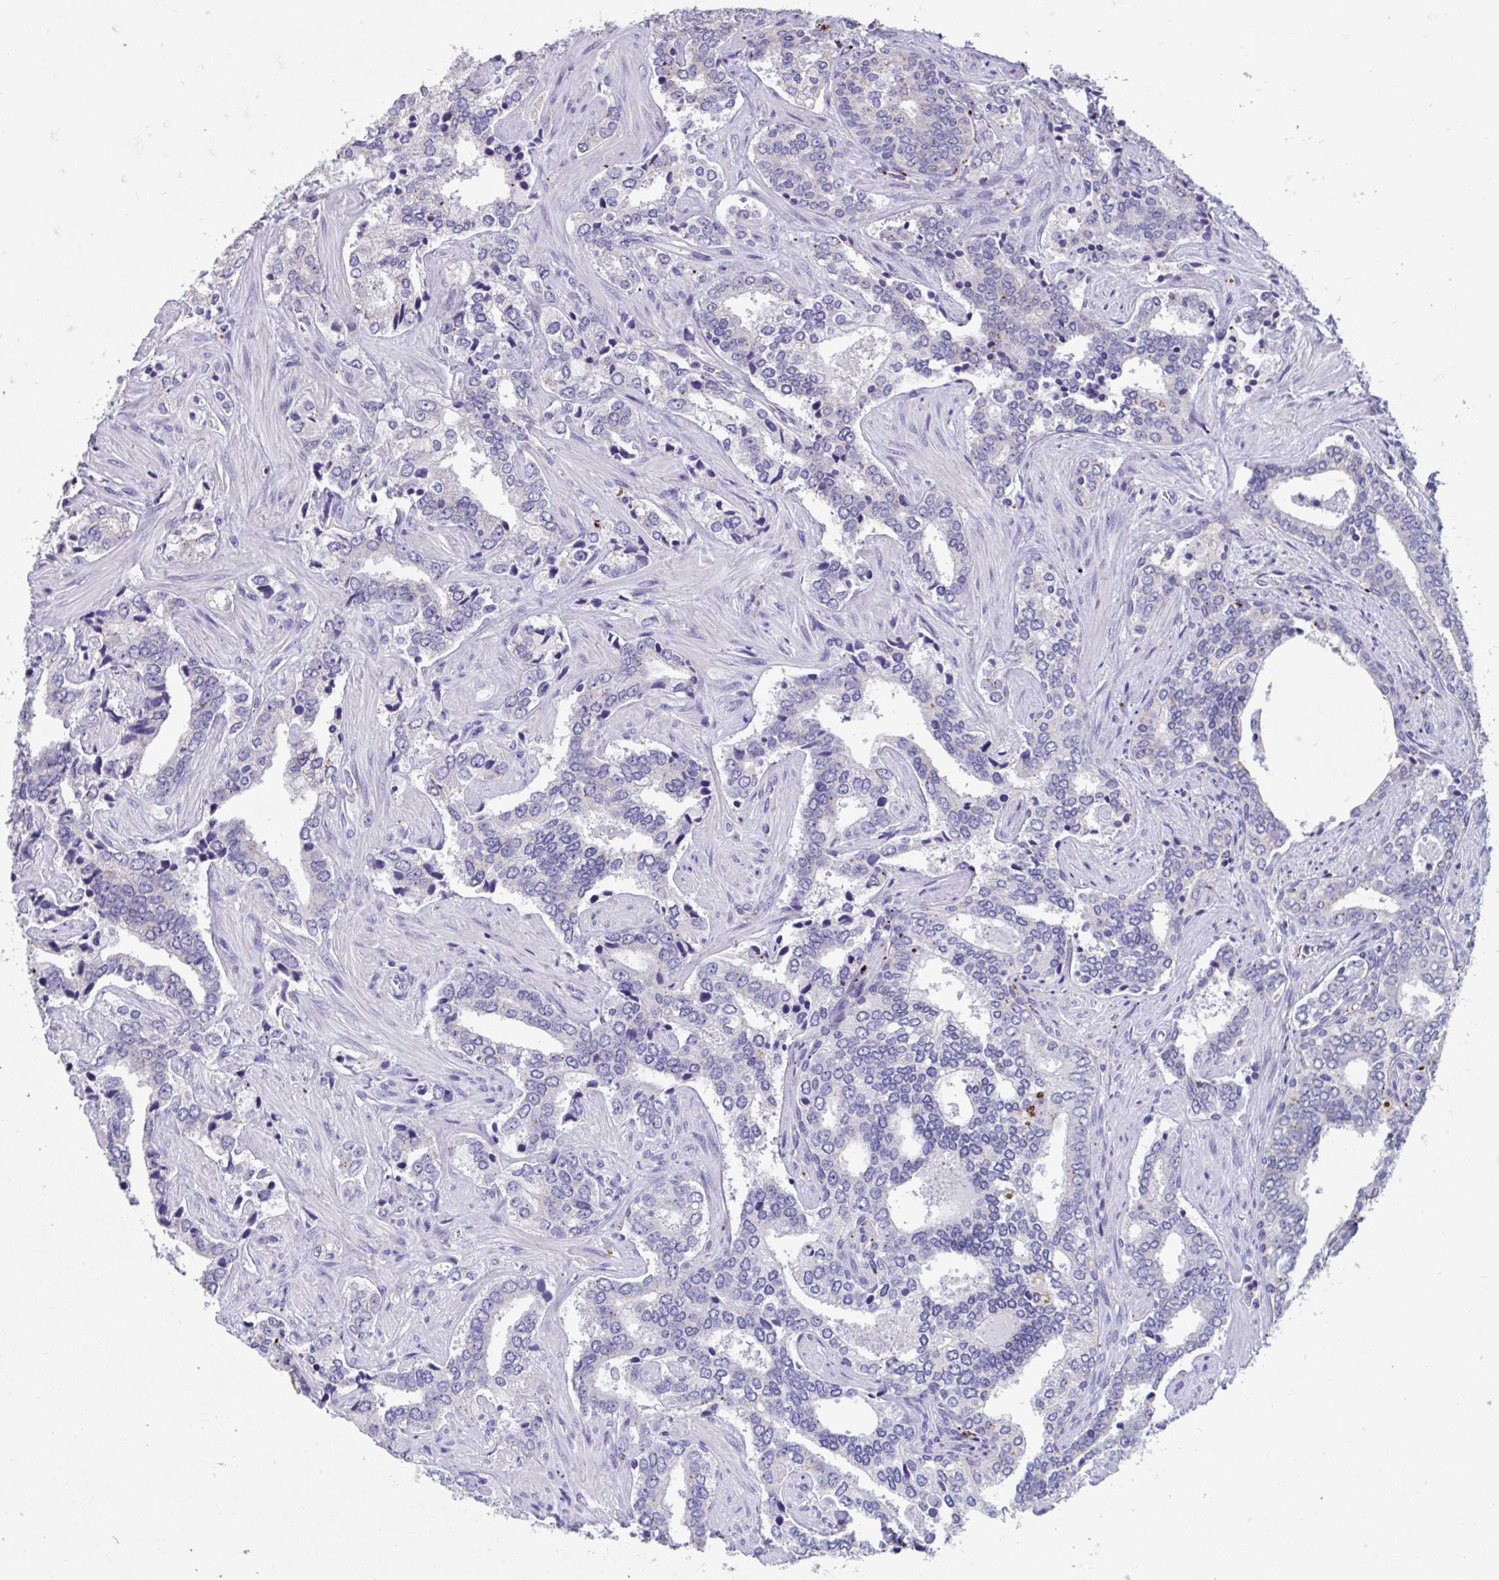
{"staining": {"intensity": "moderate", "quantity": "<25%", "location": "cytoplasmic/membranous"}, "tissue": "prostate cancer", "cell_type": "Tumor cells", "image_type": "cancer", "snomed": [{"axis": "morphology", "description": "Adenocarcinoma, High grade"}, {"axis": "topography", "description": "Prostate"}], "caption": "Protein expression analysis of human high-grade adenocarcinoma (prostate) reveals moderate cytoplasmic/membranous positivity in about <25% of tumor cells.", "gene": "GPR162", "patient": {"sex": "male", "age": 60}}